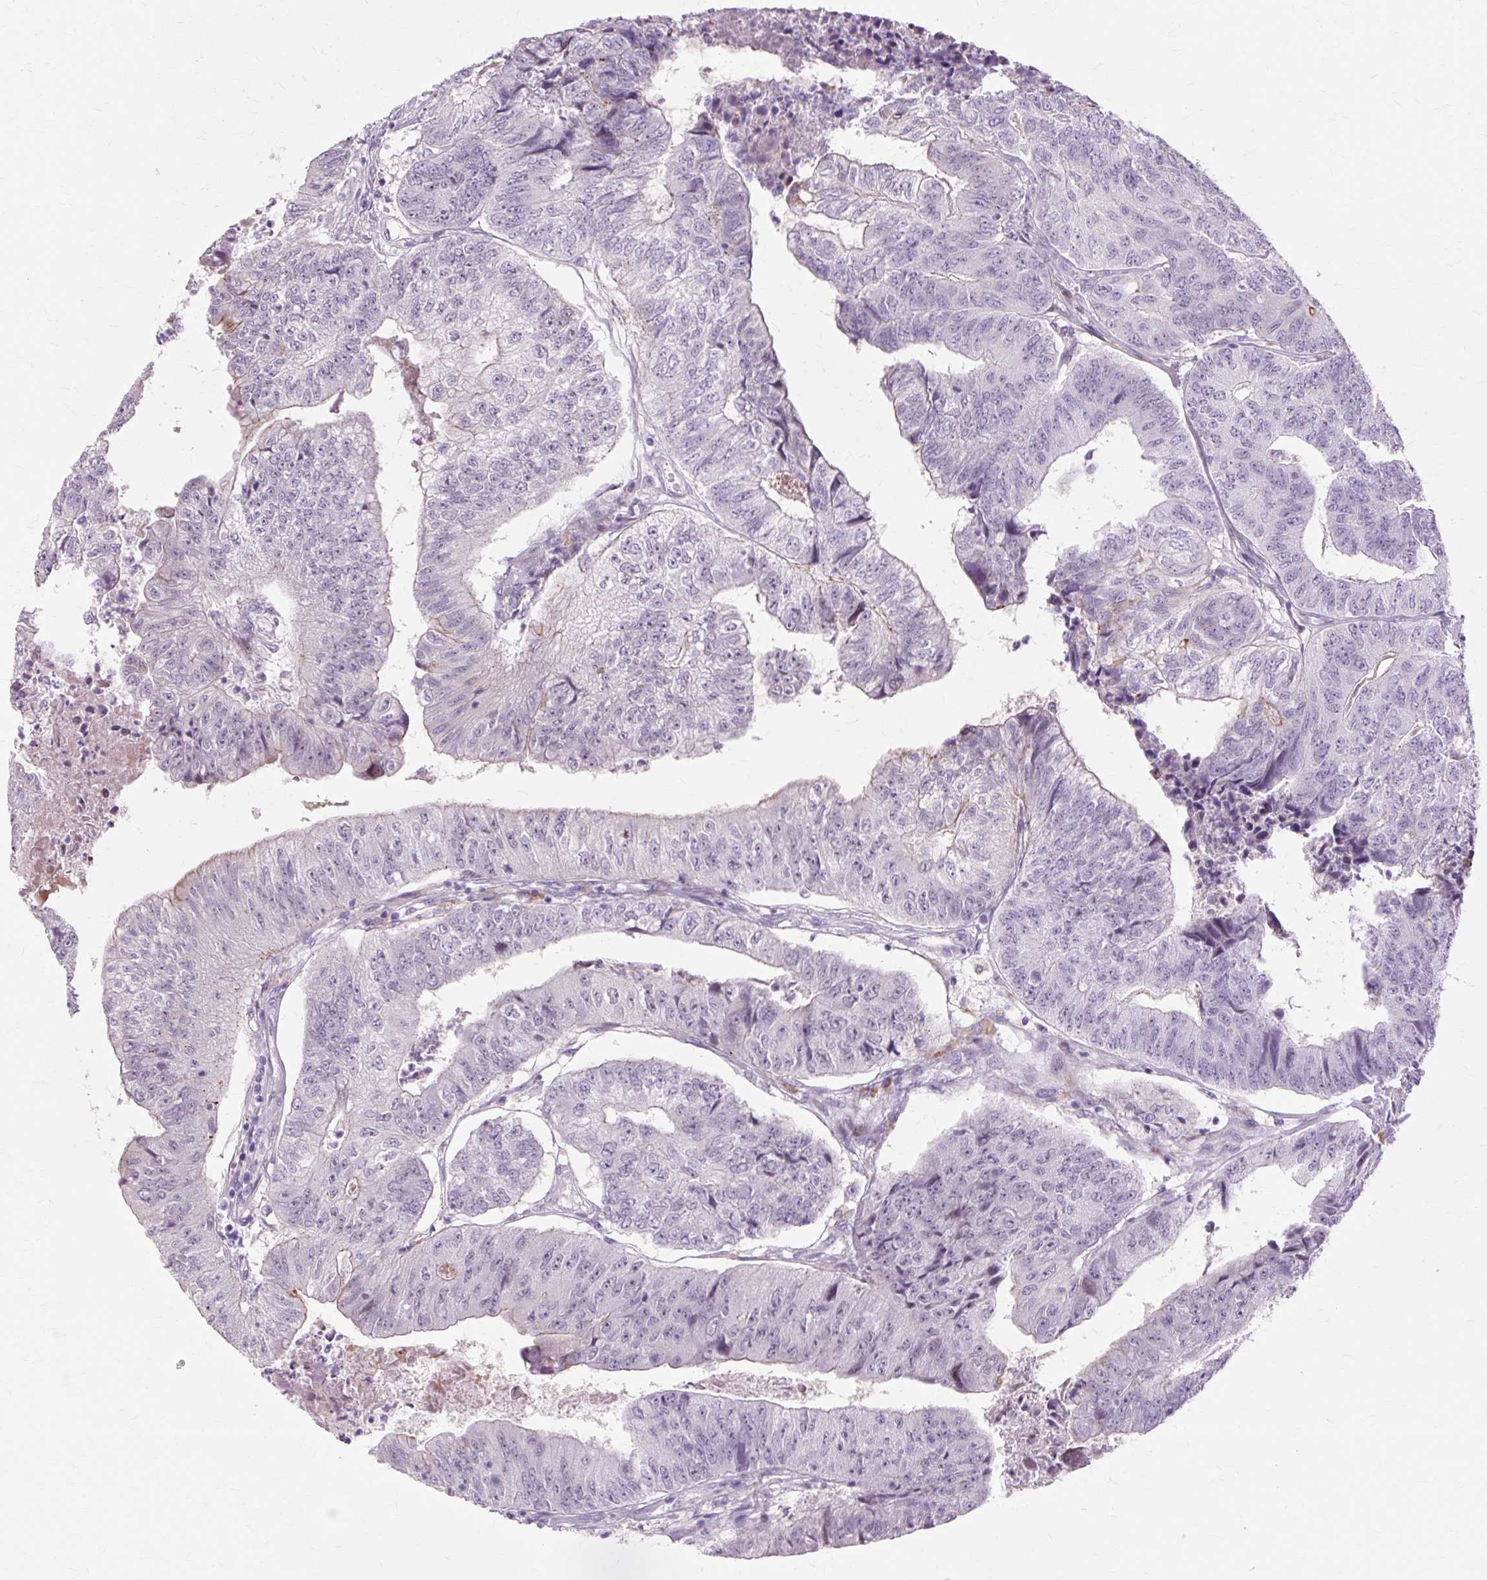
{"staining": {"intensity": "negative", "quantity": "none", "location": "none"}, "tissue": "colorectal cancer", "cell_type": "Tumor cells", "image_type": "cancer", "snomed": [{"axis": "morphology", "description": "Adenocarcinoma, NOS"}, {"axis": "topography", "description": "Colon"}], "caption": "DAB immunohistochemical staining of colorectal cancer (adenocarcinoma) shows no significant expression in tumor cells.", "gene": "IRX2", "patient": {"sex": "female", "age": 67}}